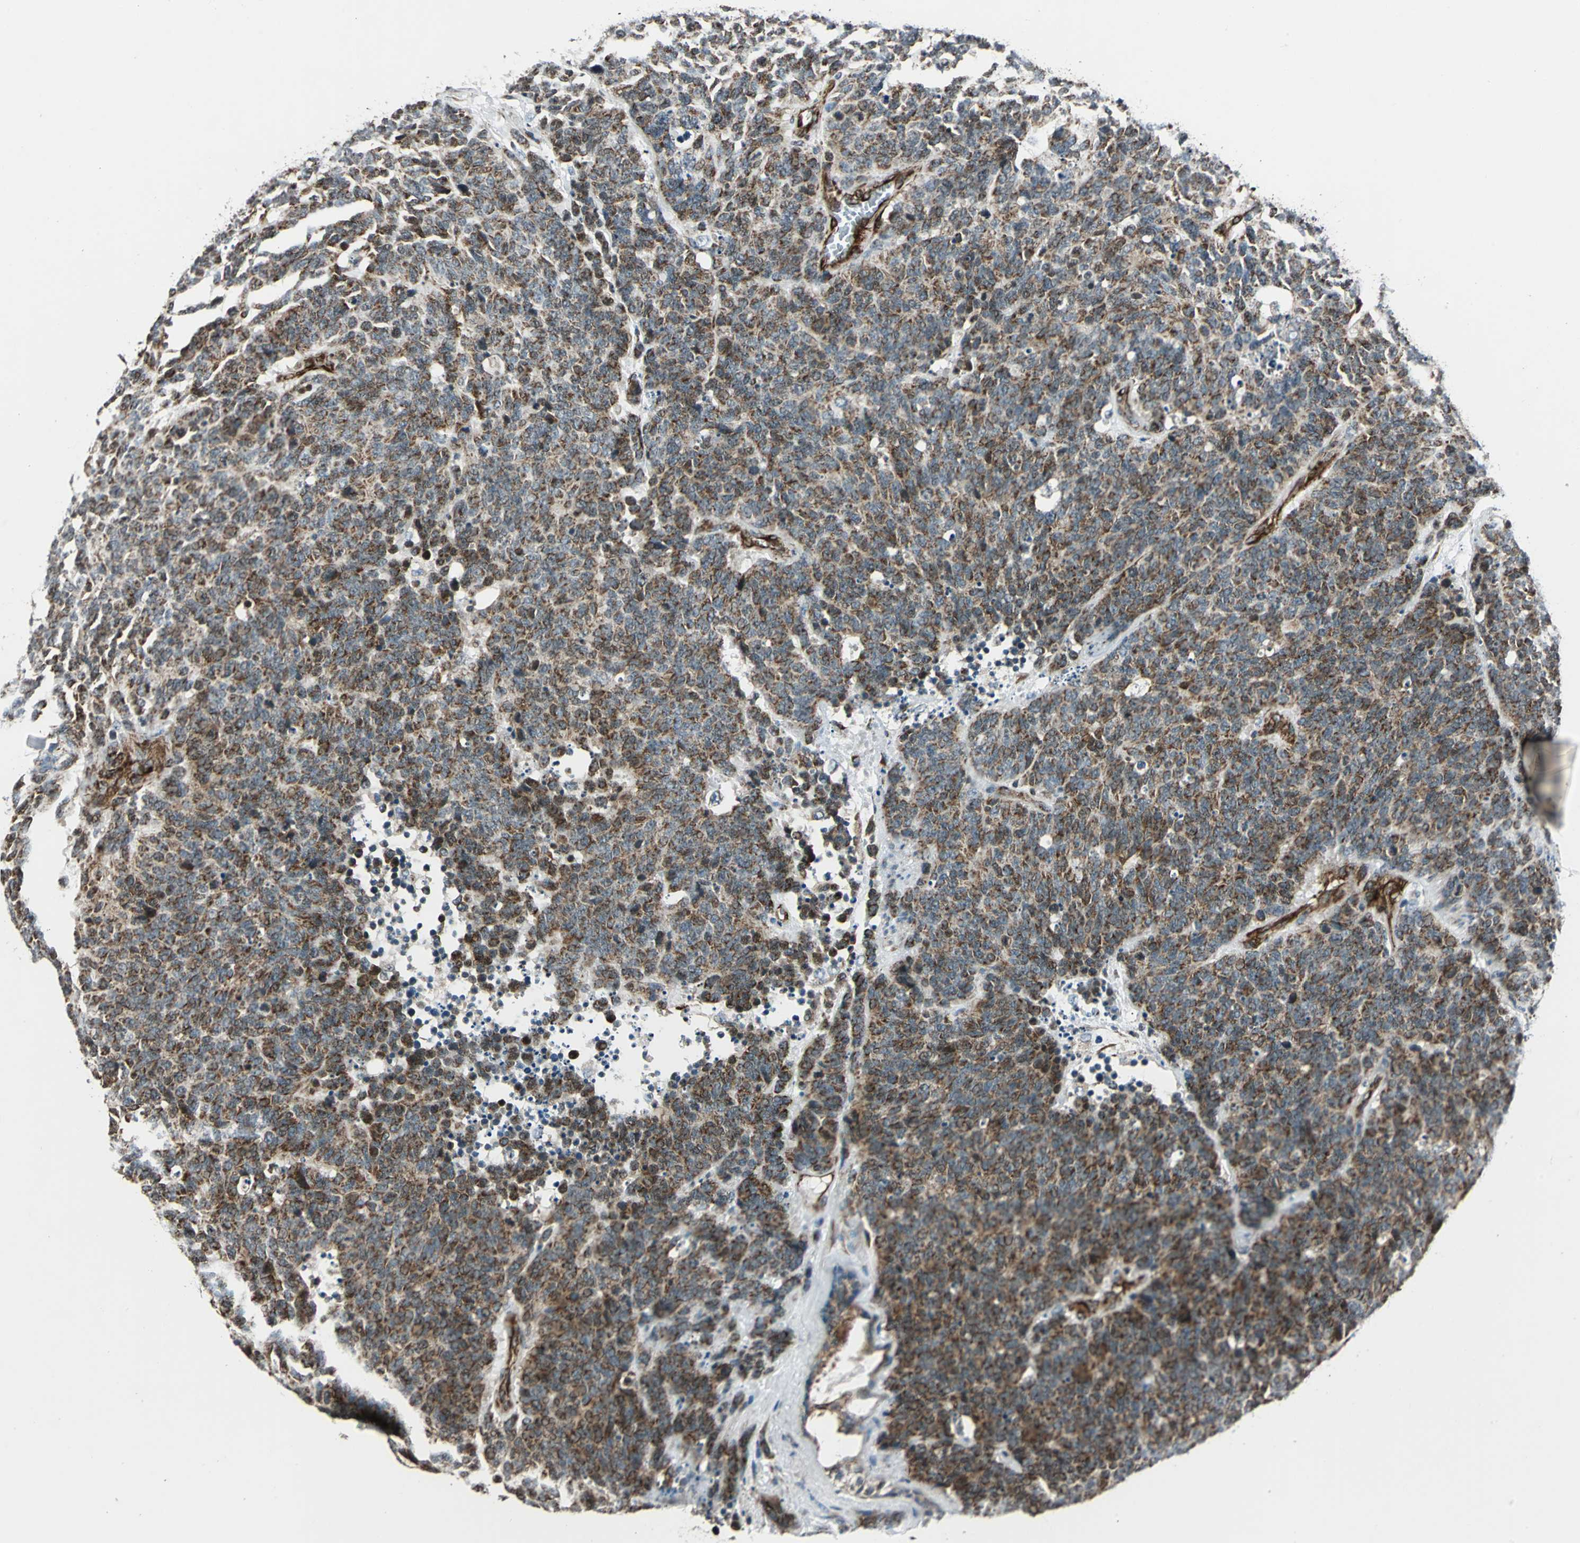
{"staining": {"intensity": "strong", "quantity": ">75%", "location": "cytoplasmic/membranous"}, "tissue": "lung cancer", "cell_type": "Tumor cells", "image_type": "cancer", "snomed": [{"axis": "morphology", "description": "Neoplasm, malignant, NOS"}, {"axis": "topography", "description": "Lung"}], "caption": "High-magnification brightfield microscopy of lung cancer stained with DAB (3,3'-diaminobenzidine) (brown) and counterstained with hematoxylin (blue). tumor cells exhibit strong cytoplasmic/membranous positivity is seen in approximately>75% of cells. The protein of interest is stained brown, and the nuclei are stained in blue (DAB (3,3'-diaminobenzidine) IHC with brightfield microscopy, high magnification).", "gene": "EXD2", "patient": {"sex": "female", "age": 58}}